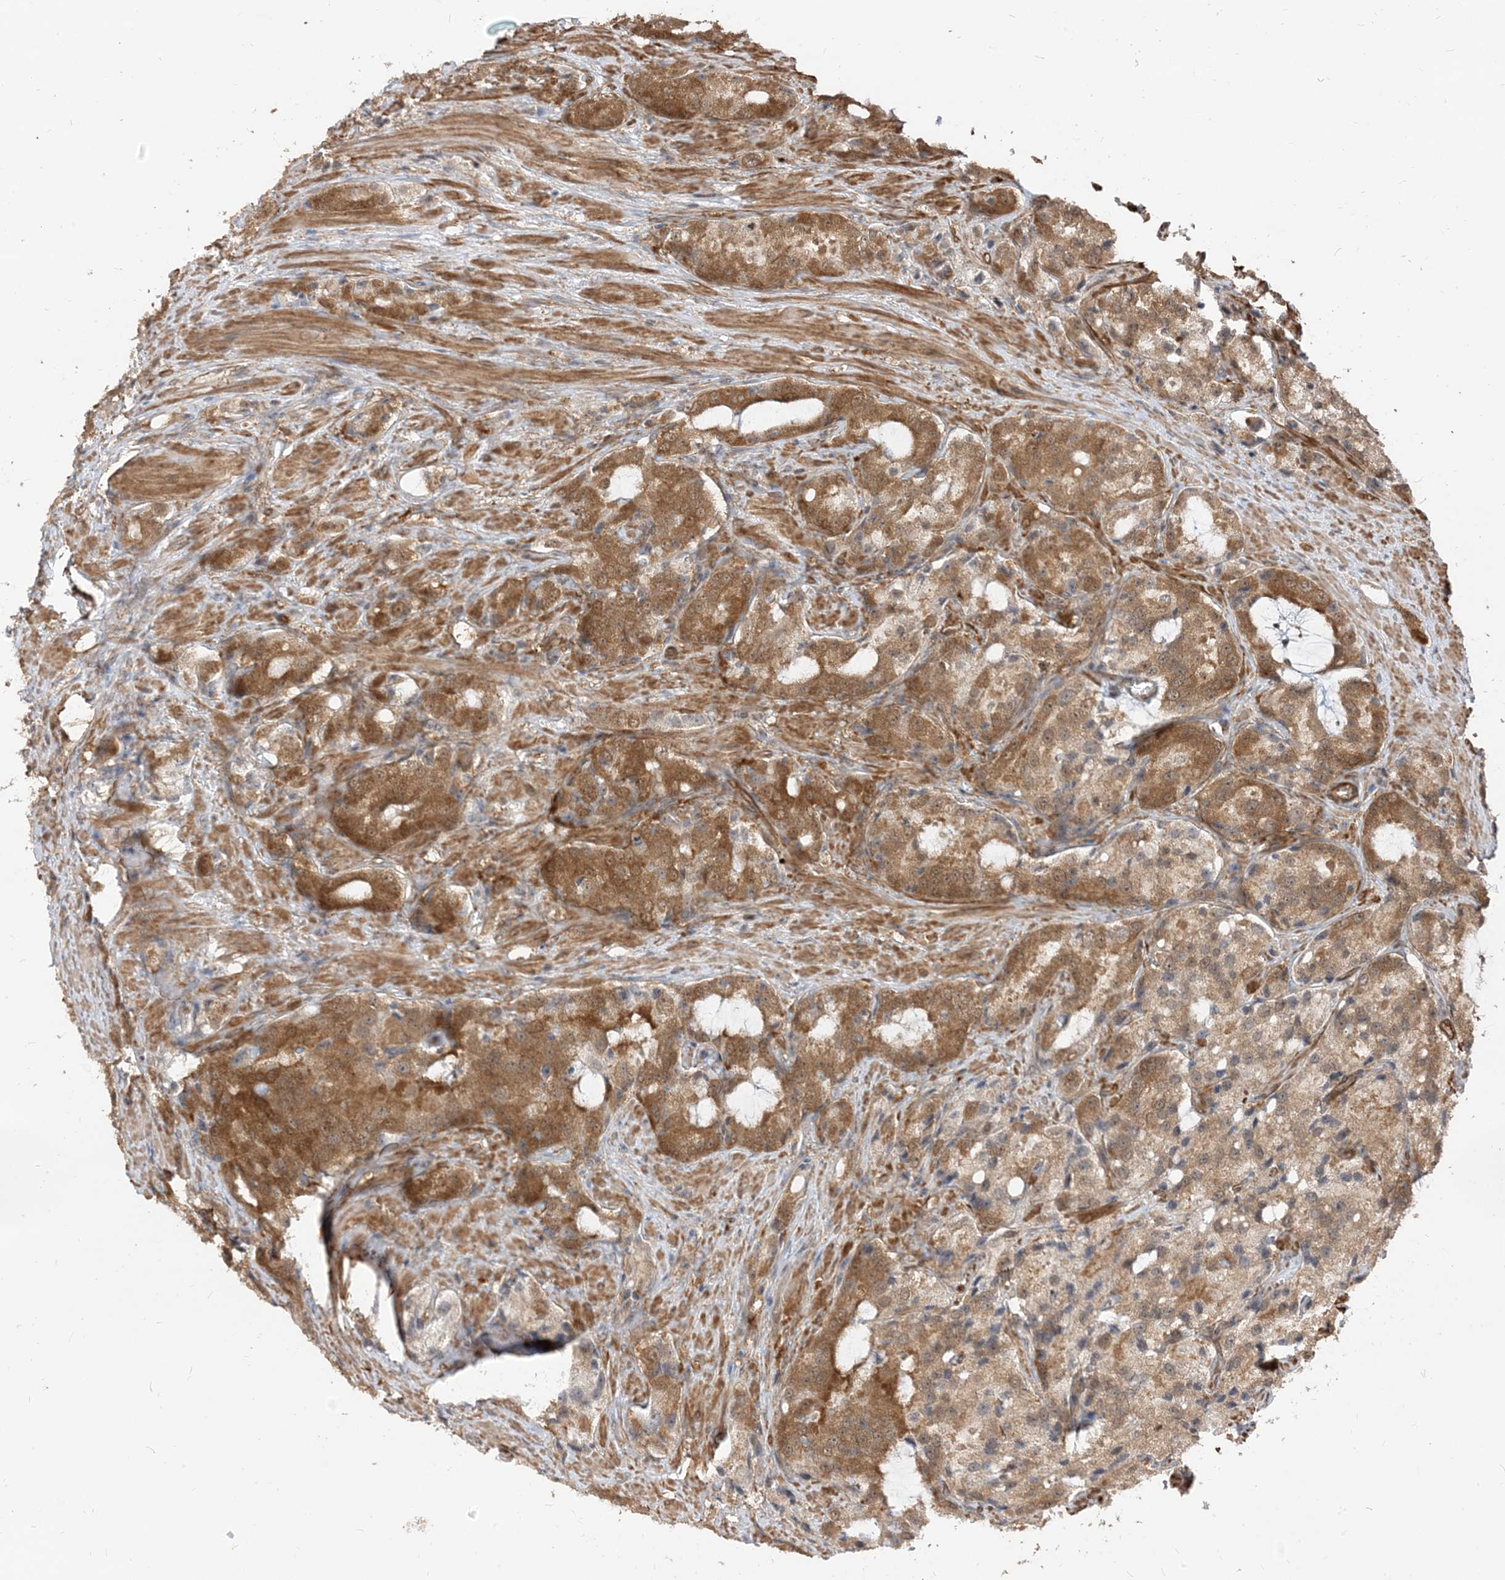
{"staining": {"intensity": "moderate", "quantity": ">75%", "location": "cytoplasmic/membranous,nuclear"}, "tissue": "prostate cancer", "cell_type": "Tumor cells", "image_type": "cancer", "snomed": [{"axis": "morphology", "description": "Adenocarcinoma, High grade"}, {"axis": "topography", "description": "Prostate"}], "caption": "Prostate high-grade adenocarcinoma stained with a protein marker demonstrates moderate staining in tumor cells.", "gene": "TBCC", "patient": {"sex": "male", "age": 66}}